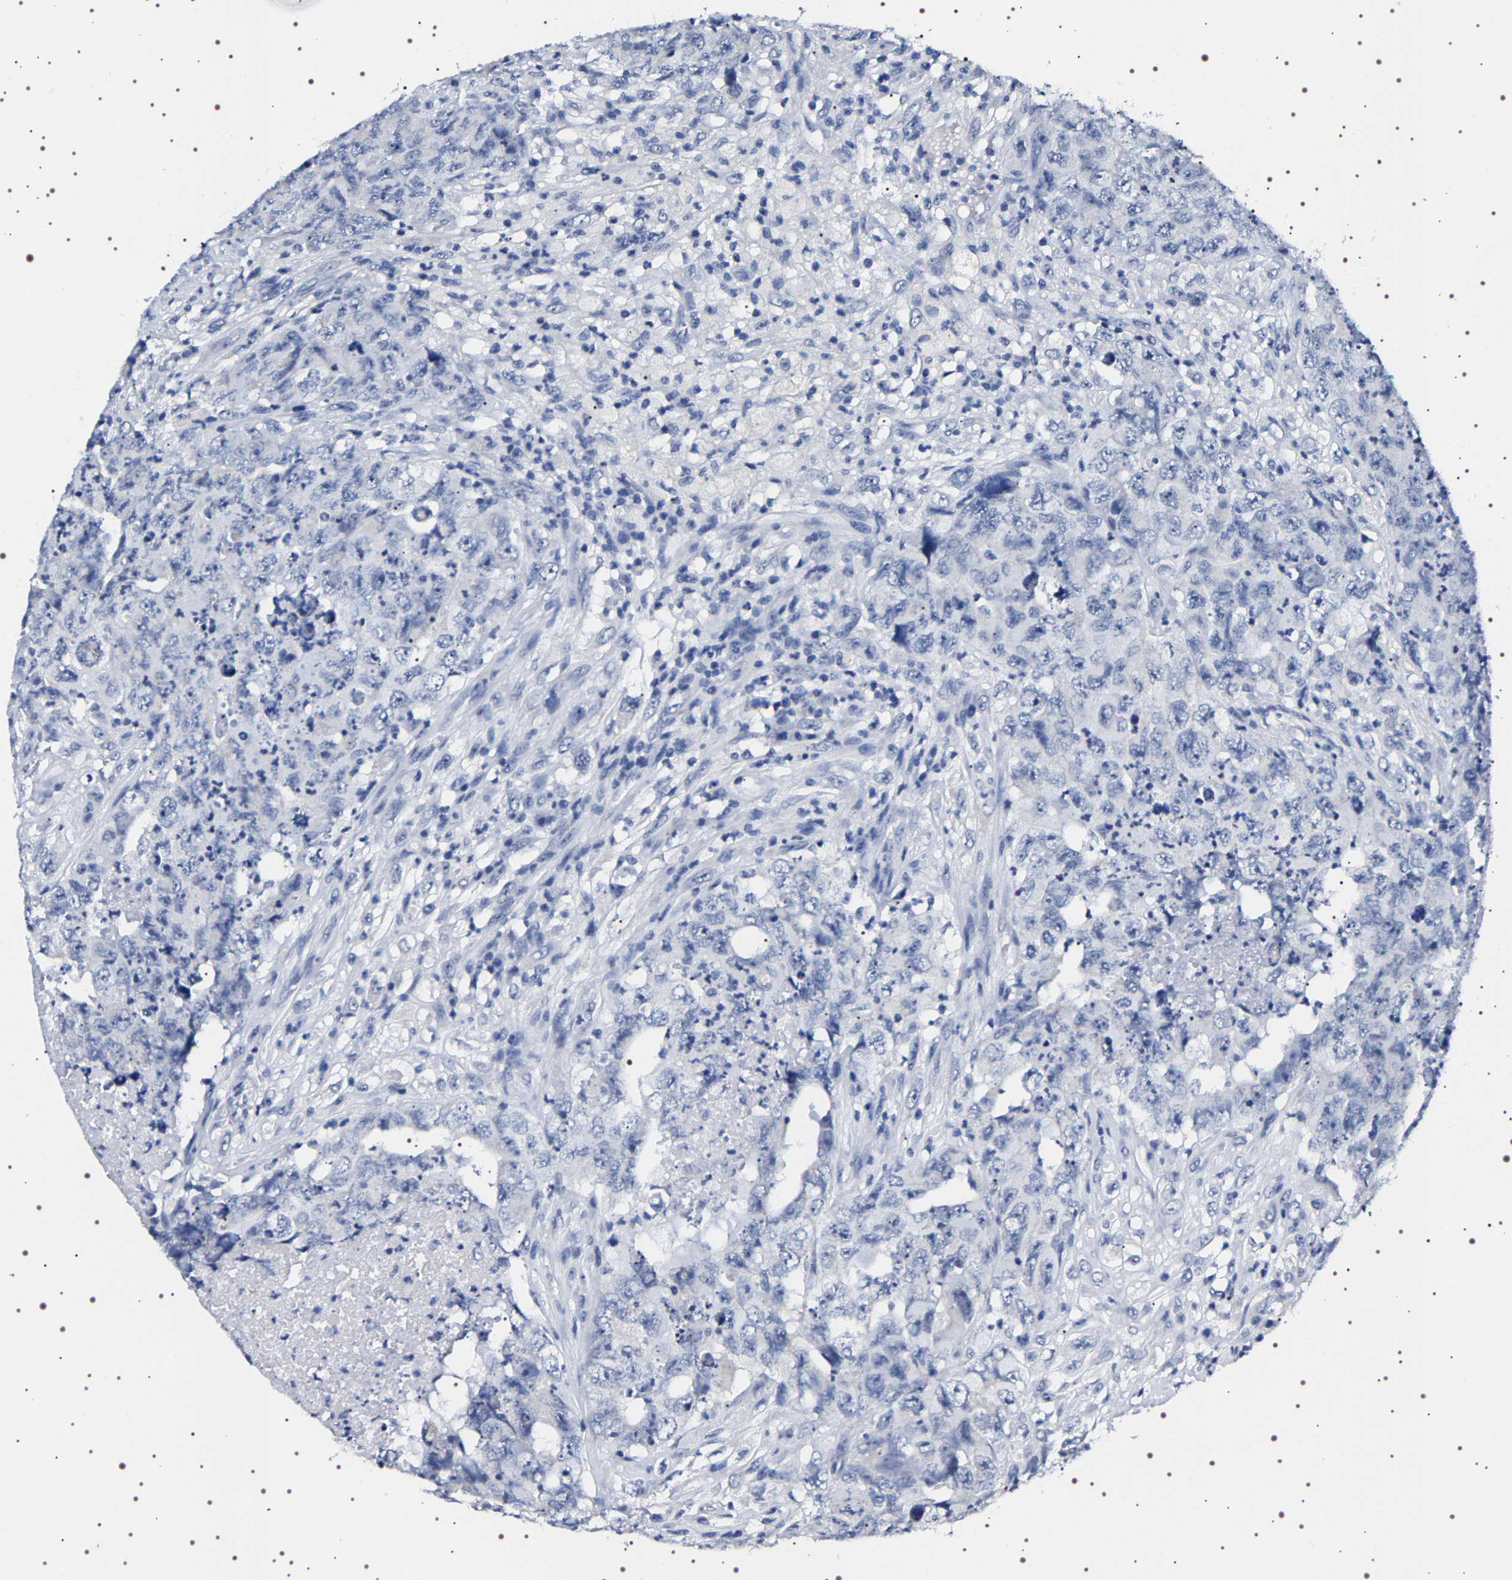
{"staining": {"intensity": "negative", "quantity": "none", "location": "none"}, "tissue": "testis cancer", "cell_type": "Tumor cells", "image_type": "cancer", "snomed": [{"axis": "morphology", "description": "Carcinoma, Embryonal, NOS"}, {"axis": "topography", "description": "Testis"}], "caption": "High magnification brightfield microscopy of testis cancer stained with DAB (brown) and counterstained with hematoxylin (blue): tumor cells show no significant expression. (DAB (3,3'-diaminobenzidine) immunohistochemistry, high magnification).", "gene": "UBQLN3", "patient": {"sex": "male", "age": 32}}